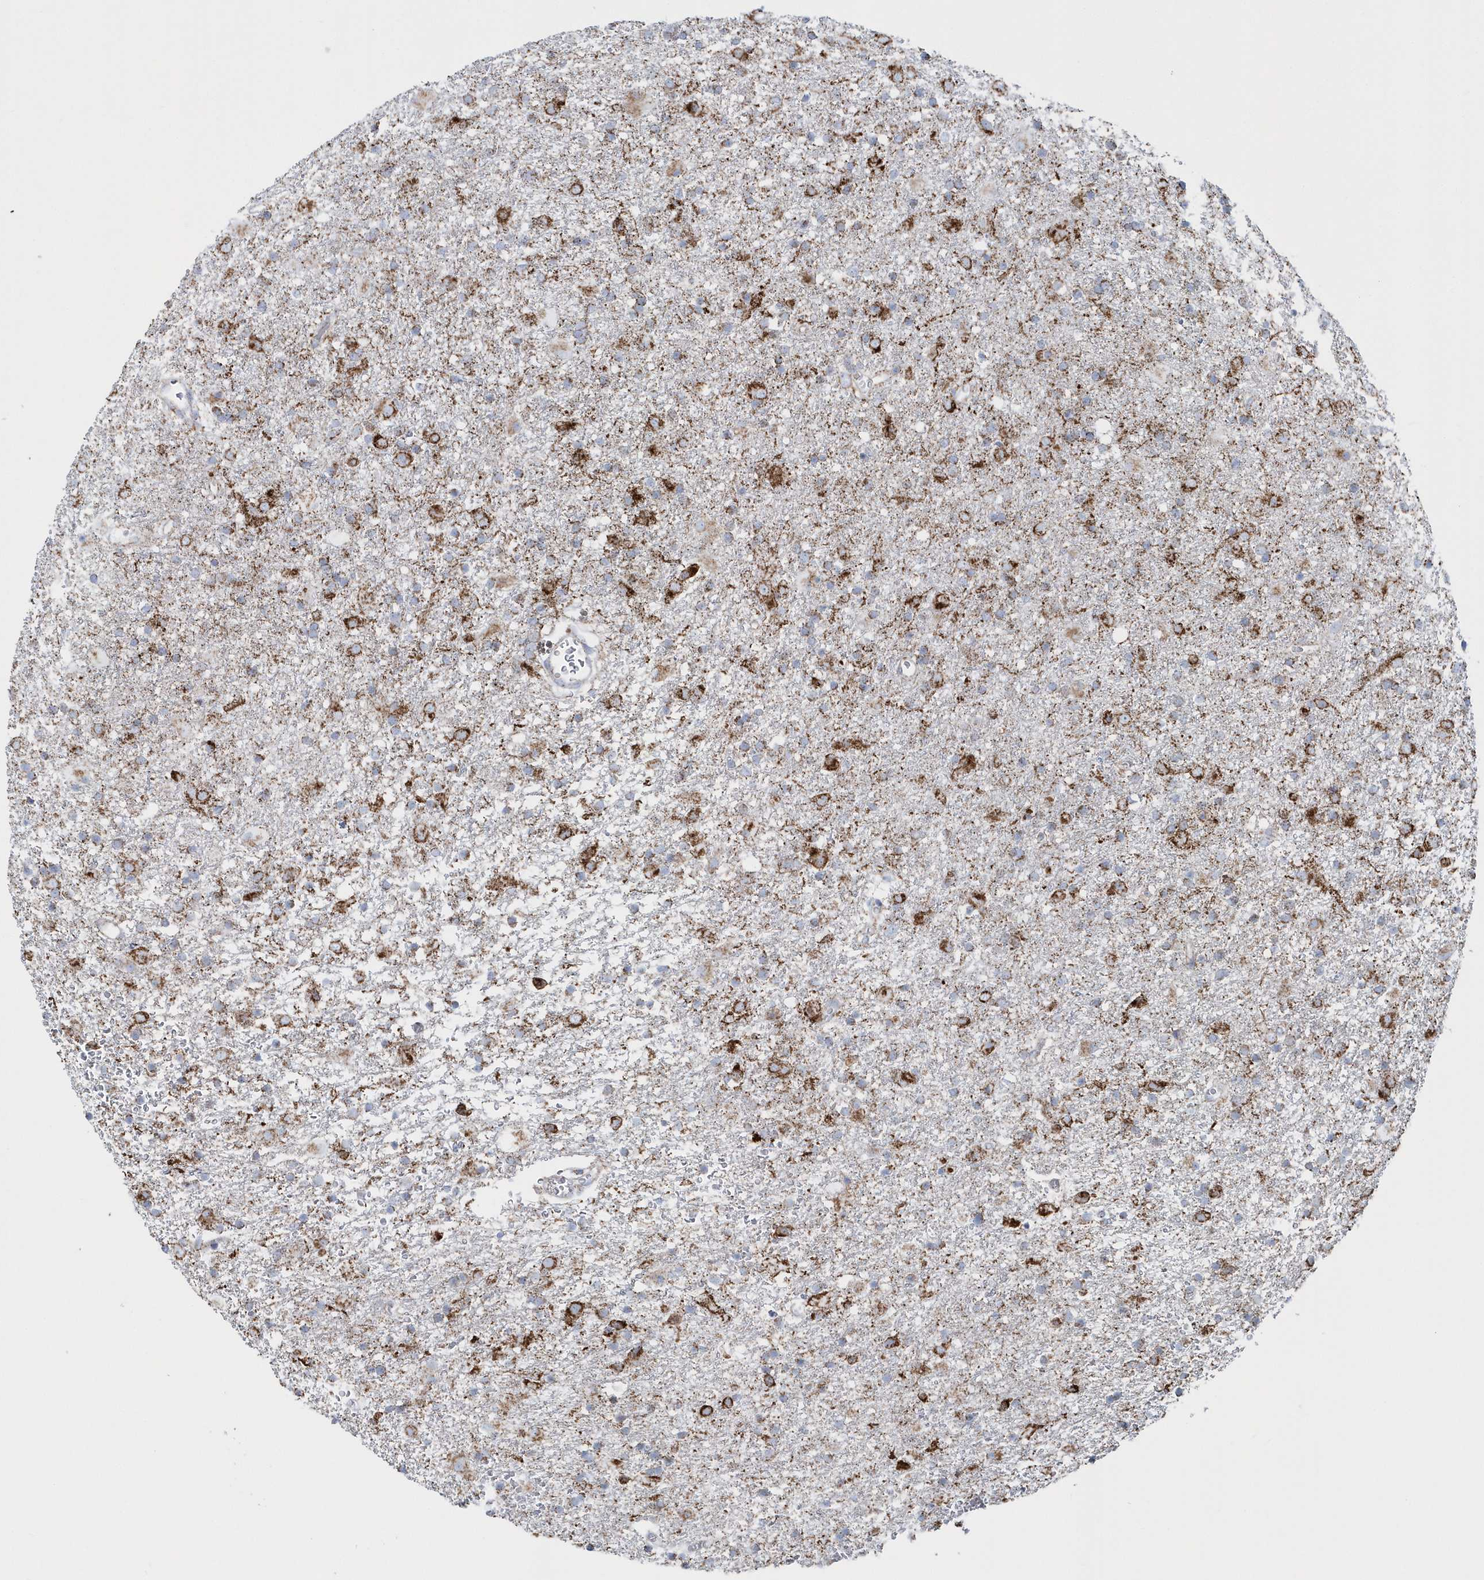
{"staining": {"intensity": "moderate", "quantity": ">75%", "location": "cytoplasmic/membranous"}, "tissue": "glioma", "cell_type": "Tumor cells", "image_type": "cancer", "snomed": [{"axis": "morphology", "description": "Glioma, malignant, Low grade"}, {"axis": "topography", "description": "Brain"}], "caption": "Human glioma stained for a protein (brown) shows moderate cytoplasmic/membranous positive positivity in about >75% of tumor cells.", "gene": "TMCO6", "patient": {"sex": "male", "age": 65}}